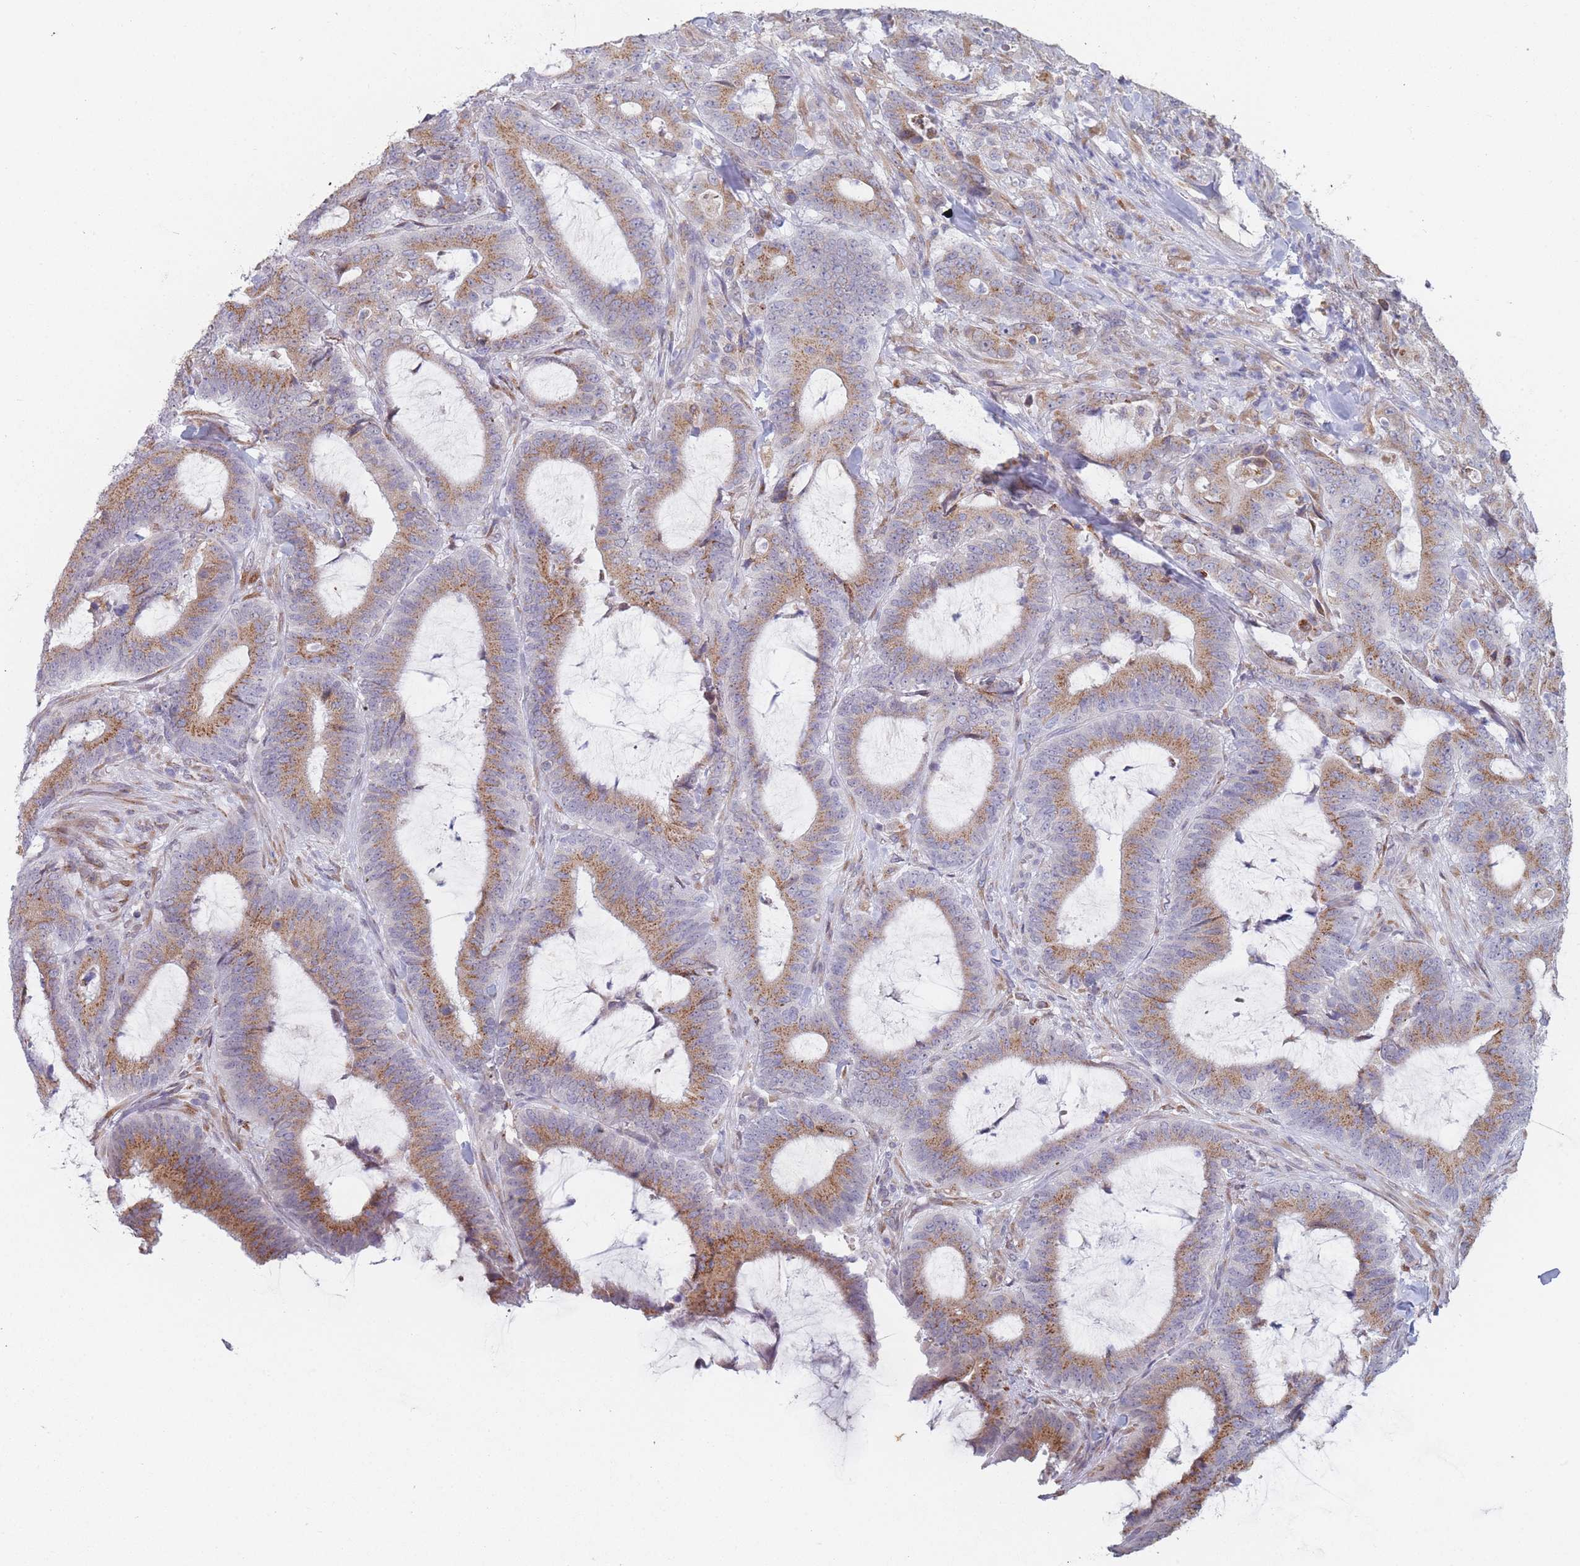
{"staining": {"intensity": "moderate", "quantity": ">75%", "location": "cytoplasmic/membranous"}, "tissue": "colorectal cancer", "cell_type": "Tumor cells", "image_type": "cancer", "snomed": [{"axis": "morphology", "description": "Adenocarcinoma, NOS"}, {"axis": "topography", "description": "Colon"}], "caption": "There is medium levels of moderate cytoplasmic/membranous expression in tumor cells of adenocarcinoma (colorectal), as demonstrated by immunohistochemical staining (brown color).", "gene": "TMED10", "patient": {"sex": "female", "age": 43}}